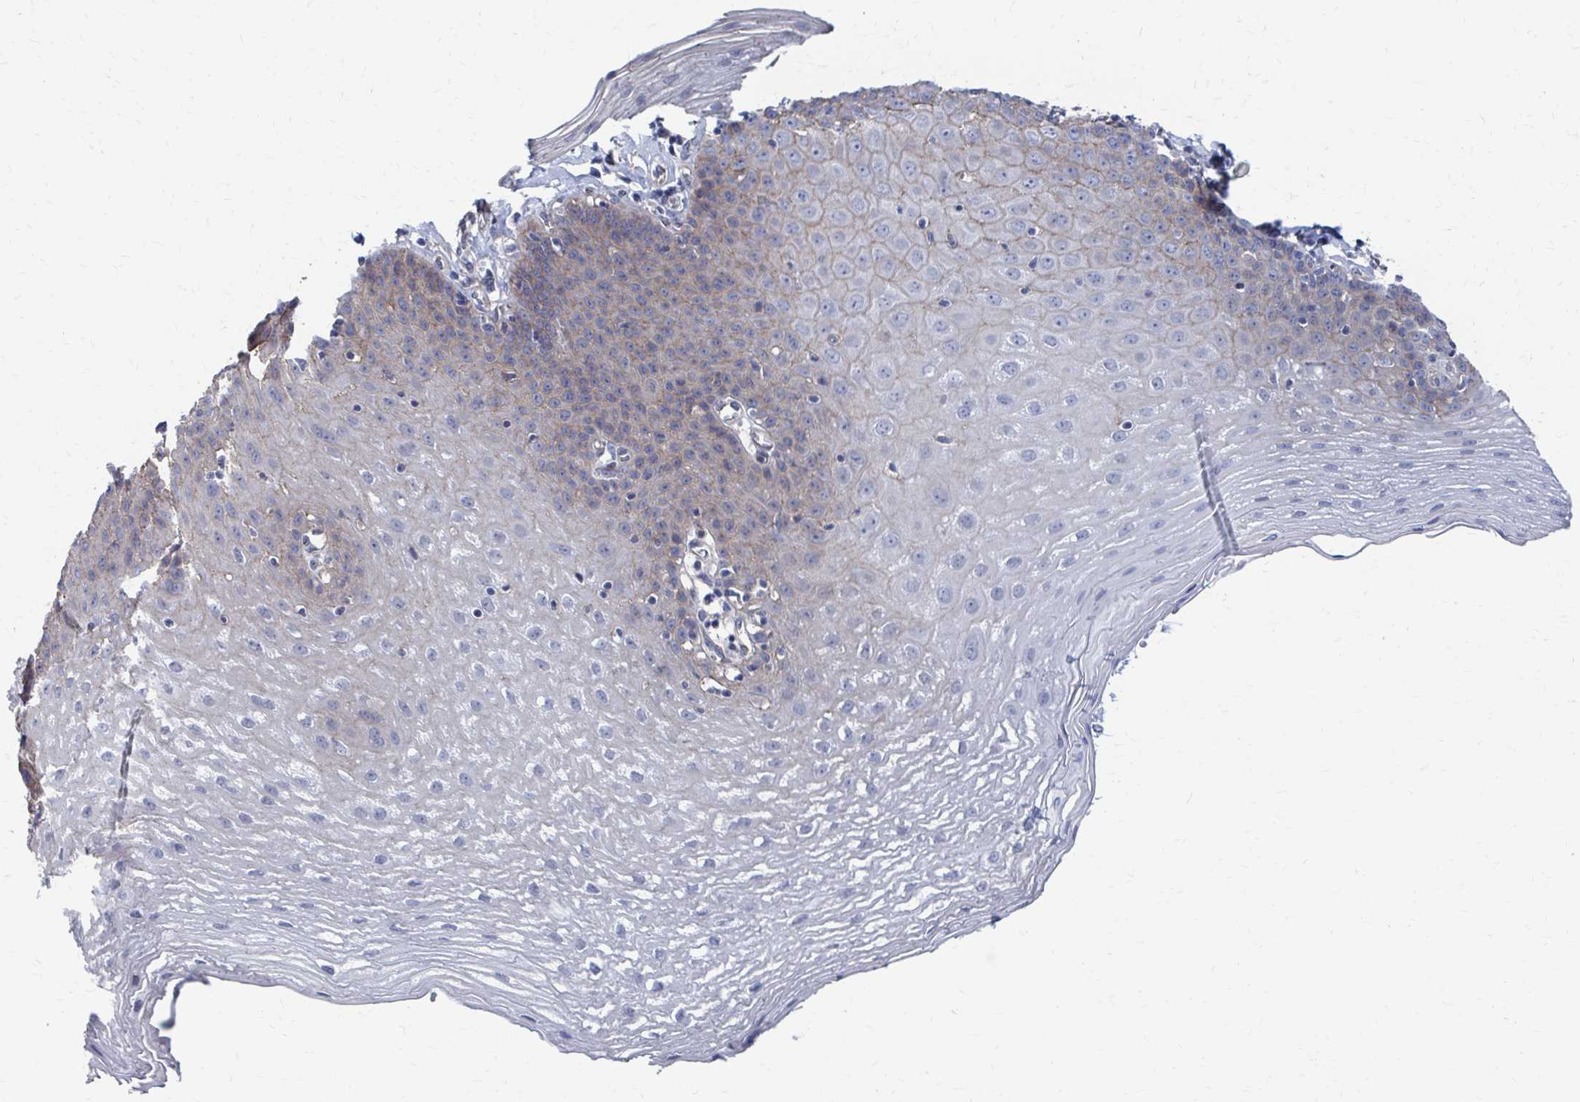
{"staining": {"intensity": "weak", "quantity": "<25%", "location": "cytoplasmic/membranous"}, "tissue": "esophagus", "cell_type": "Squamous epithelial cells", "image_type": "normal", "snomed": [{"axis": "morphology", "description": "Normal tissue, NOS"}, {"axis": "topography", "description": "Esophagus"}], "caption": "Immunohistochemistry (IHC) micrograph of unremarkable esophagus: esophagus stained with DAB displays no significant protein positivity in squamous epithelial cells.", "gene": "PLEKHG7", "patient": {"sex": "female", "age": 81}}